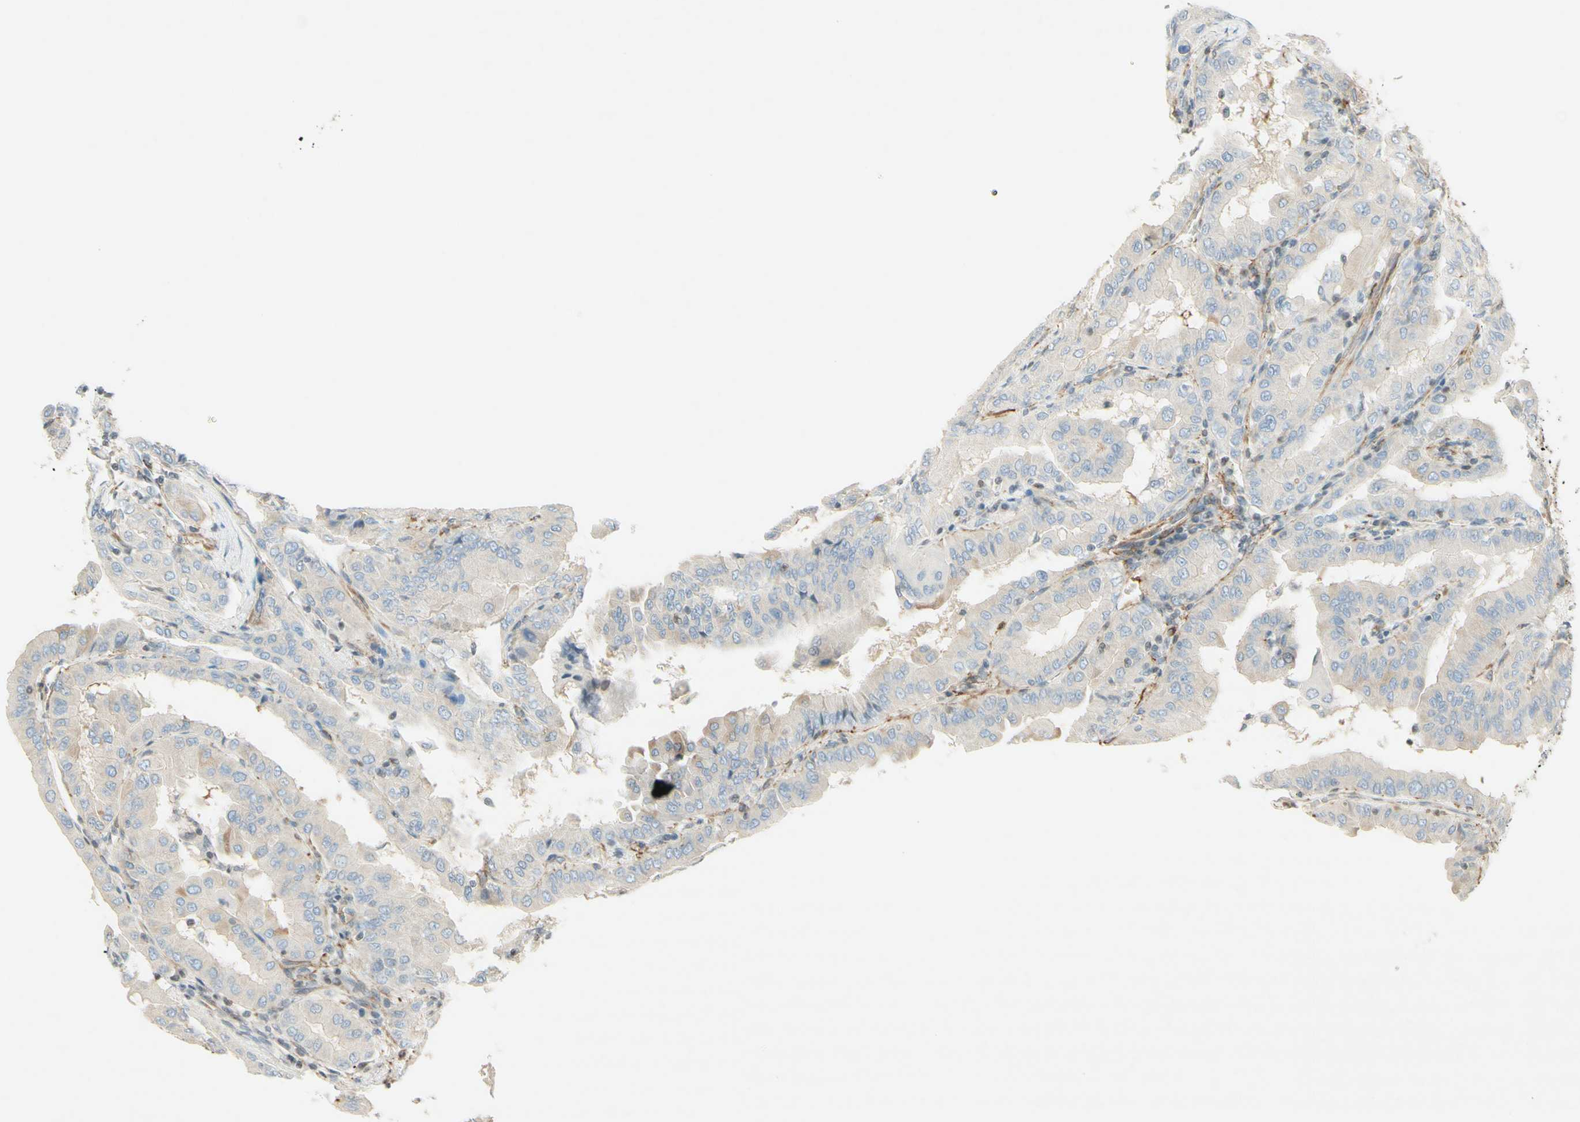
{"staining": {"intensity": "weak", "quantity": "25%-75%", "location": "cytoplasmic/membranous"}, "tissue": "thyroid cancer", "cell_type": "Tumor cells", "image_type": "cancer", "snomed": [{"axis": "morphology", "description": "Papillary adenocarcinoma, NOS"}, {"axis": "topography", "description": "Thyroid gland"}], "caption": "IHC micrograph of neoplastic tissue: human thyroid cancer (papillary adenocarcinoma) stained using IHC shows low levels of weak protein expression localized specifically in the cytoplasmic/membranous of tumor cells, appearing as a cytoplasmic/membranous brown color.", "gene": "MAP1B", "patient": {"sex": "male", "age": 33}}